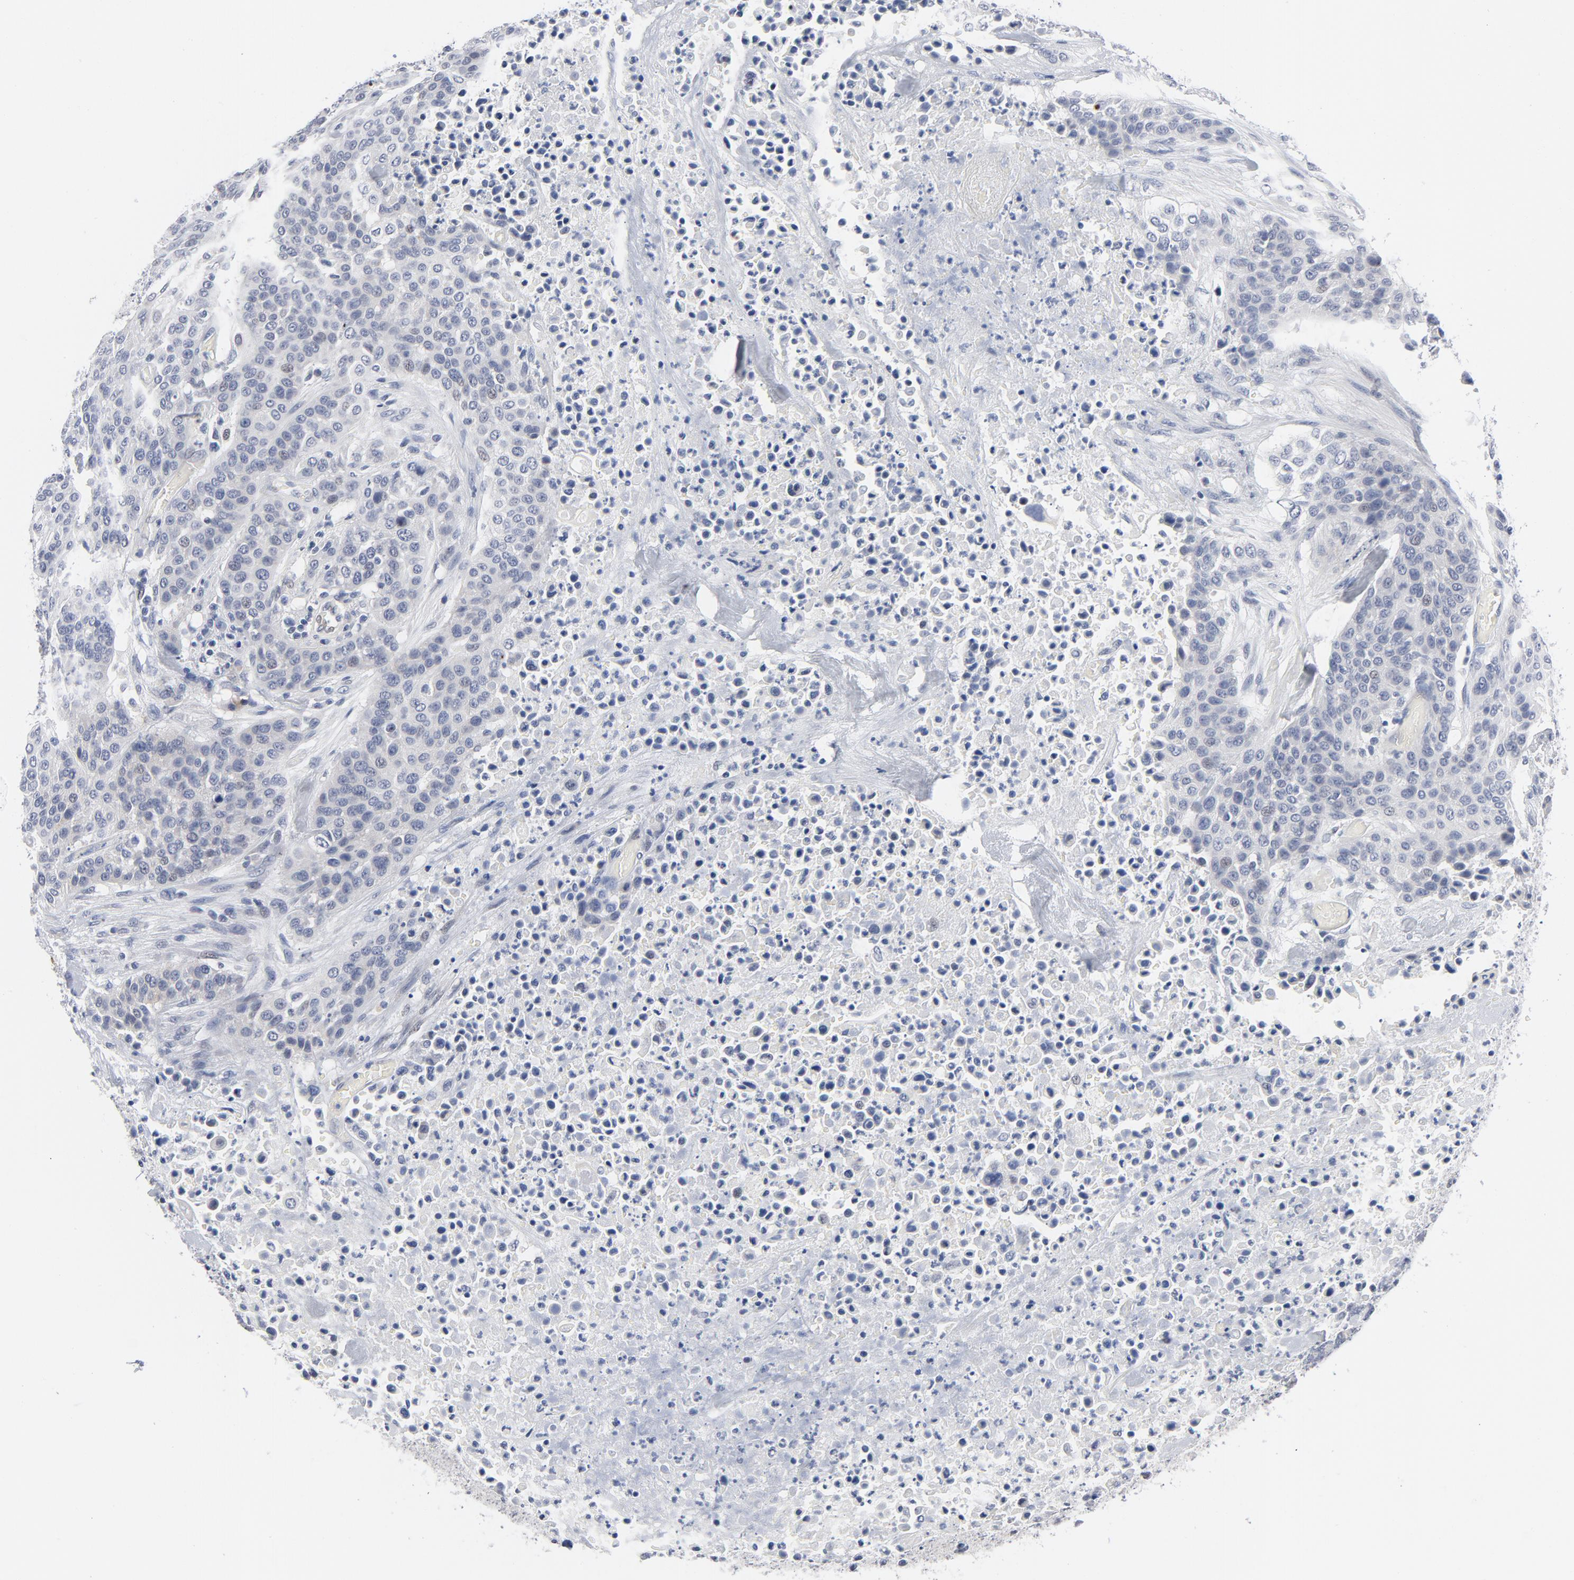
{"staining": {"intensity": "negative", "quantity": "none", "location": "none"}, "tissue": "urothelial cancer", "cell_type": "Tumor cells", "image_type": "cancer", "snomed": [{"axis": "morphology", "description": "Urothelial carcinoma, High grade"}, {"axis": "topography", "description": "Urinary bladder"}], "caption": "Tumor cells show no significant protein staining in urothelial cancer.", "gene": "KCNK13", "patient": {"sex": "male", "age": 74}}